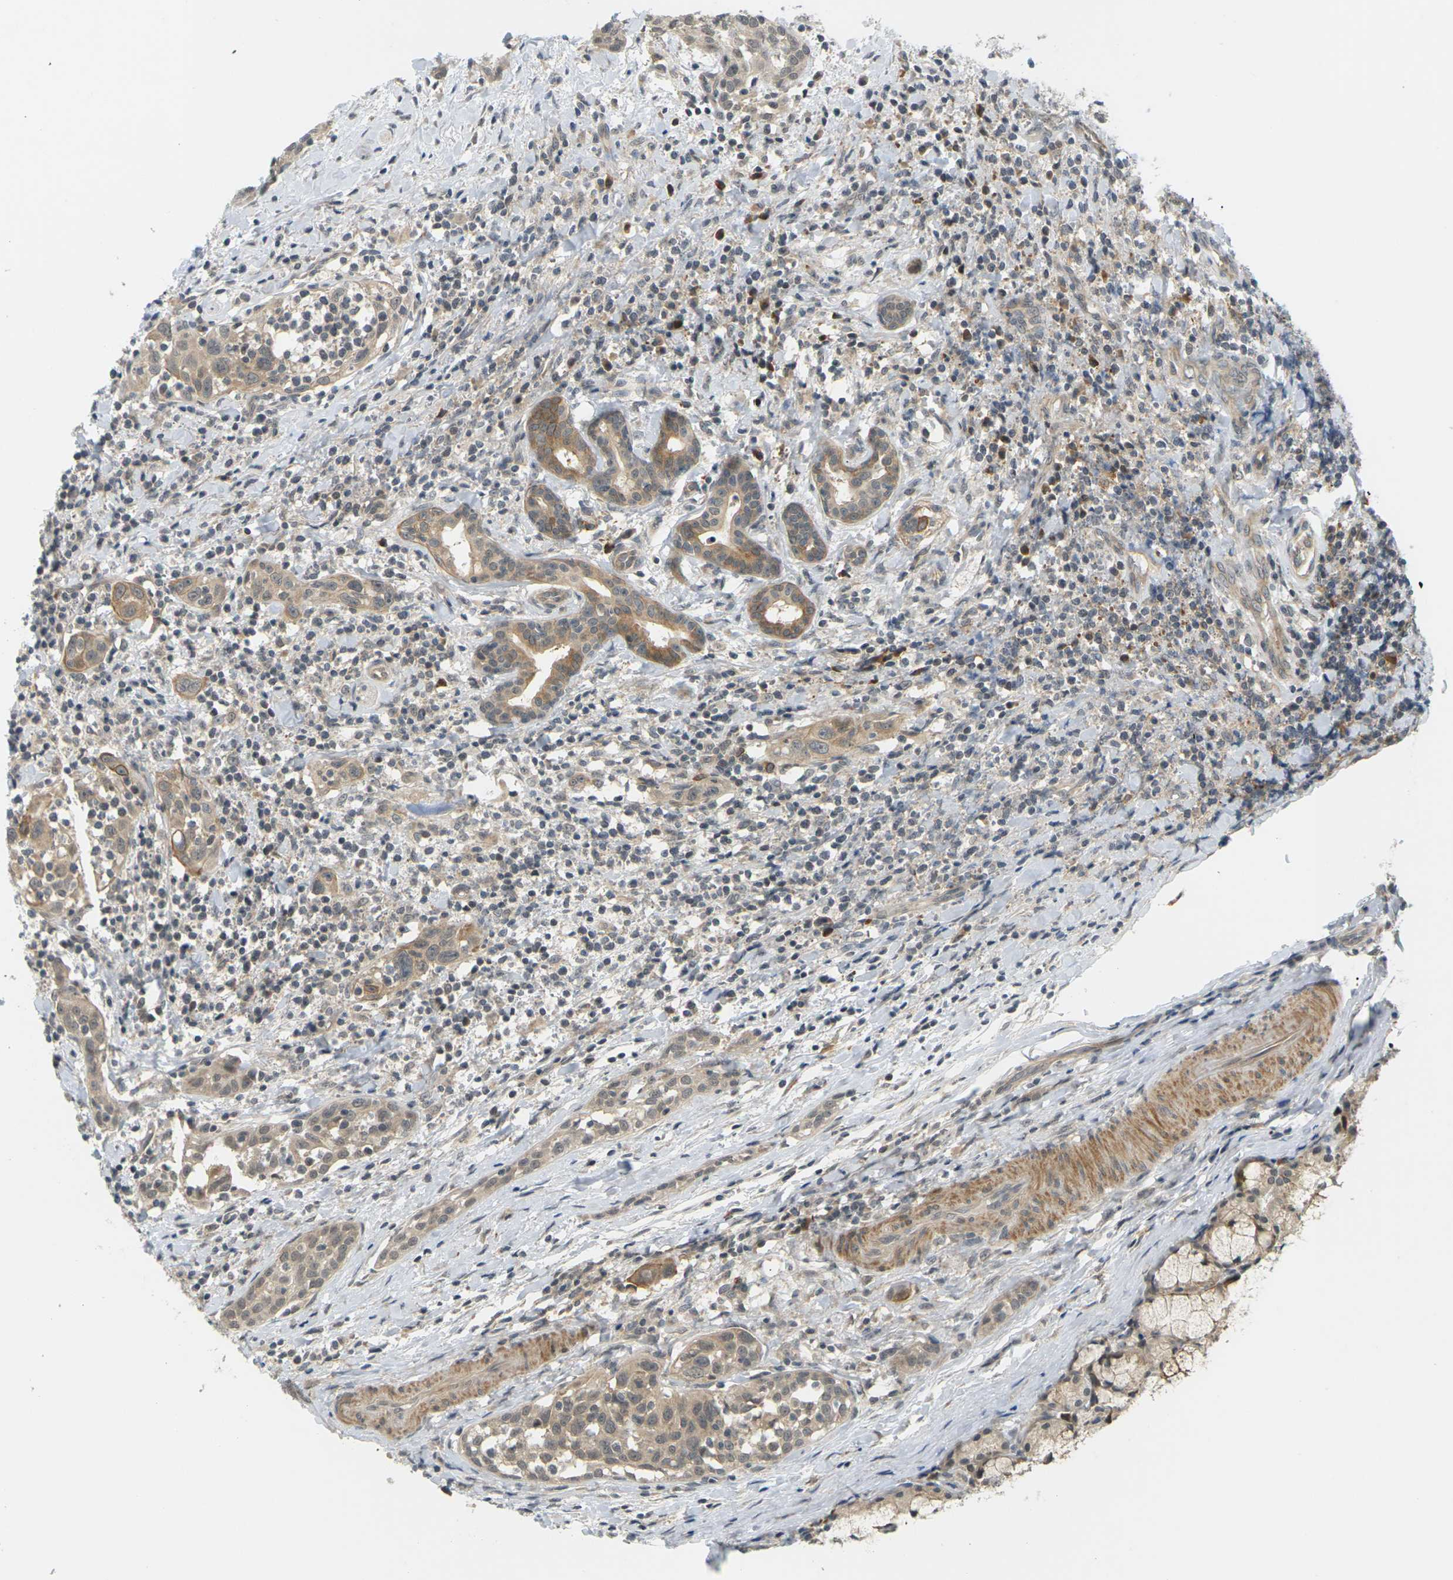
{"staining": {"intensity": "moderate", "quantity": ">75%", "location": "cytoplasmic/membranous"}, "tissue": "head and neck cancer", "cell_type": "Tumor cells", "image_type": "cancer", "snomed": [{"axis": "morphology", "description": "Squamous cell carcinoma, NOS"}, {"axis": "topography", "description": "Oral tissue"}, {"axis": "topography", "description": "Head-Neck"}], "caption": "IHC (DAB) staining of head and neck cancer (squamous cell carcinoma) demonstrates moderate cytoplasmic/membranous protein expression in approximately >75% of tumor cells.", "gene": "SOCS6", "patient": {"sex": "female", "age": 50}}